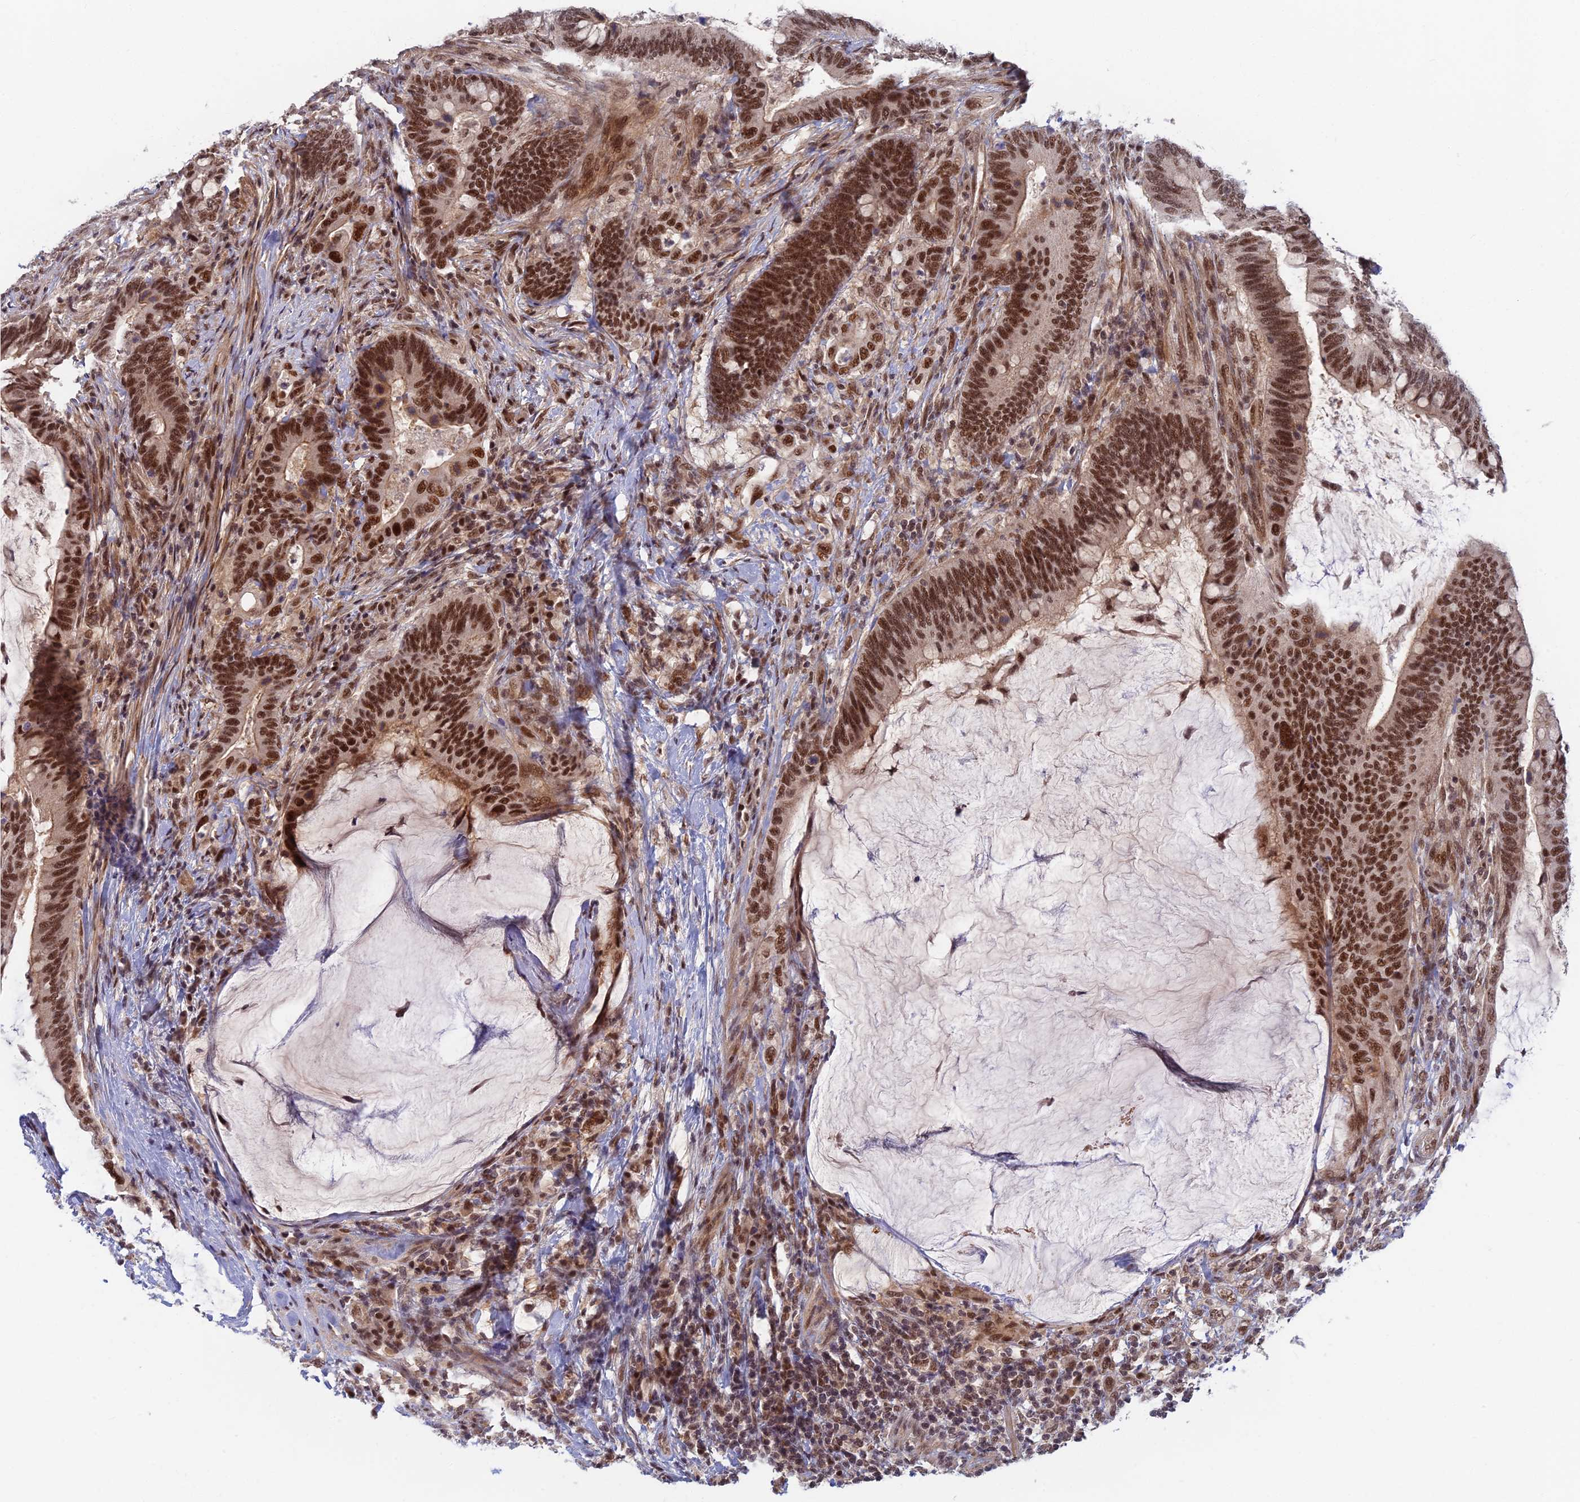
{"staining": {"intensity": "strong", "quantity": ">75%", "location": "nuclear"}, "tissue": "colorectal cancer", "cell_type": "Tumor cells", "image_type": "cancer", "snomed": [{"axis": "morphology", "description": "Adenocarcinoma, NOS"}, {"axis": "topography", "description": "Colon"}], "caption": "This photomicrograph reveals immunohistochemistry staining of human colorectal cancer, with high strong nuclear positivity in about >75% of tumor cells.", "gene": "TCEA2", "patient": {"sex": "female", "age": 66}}